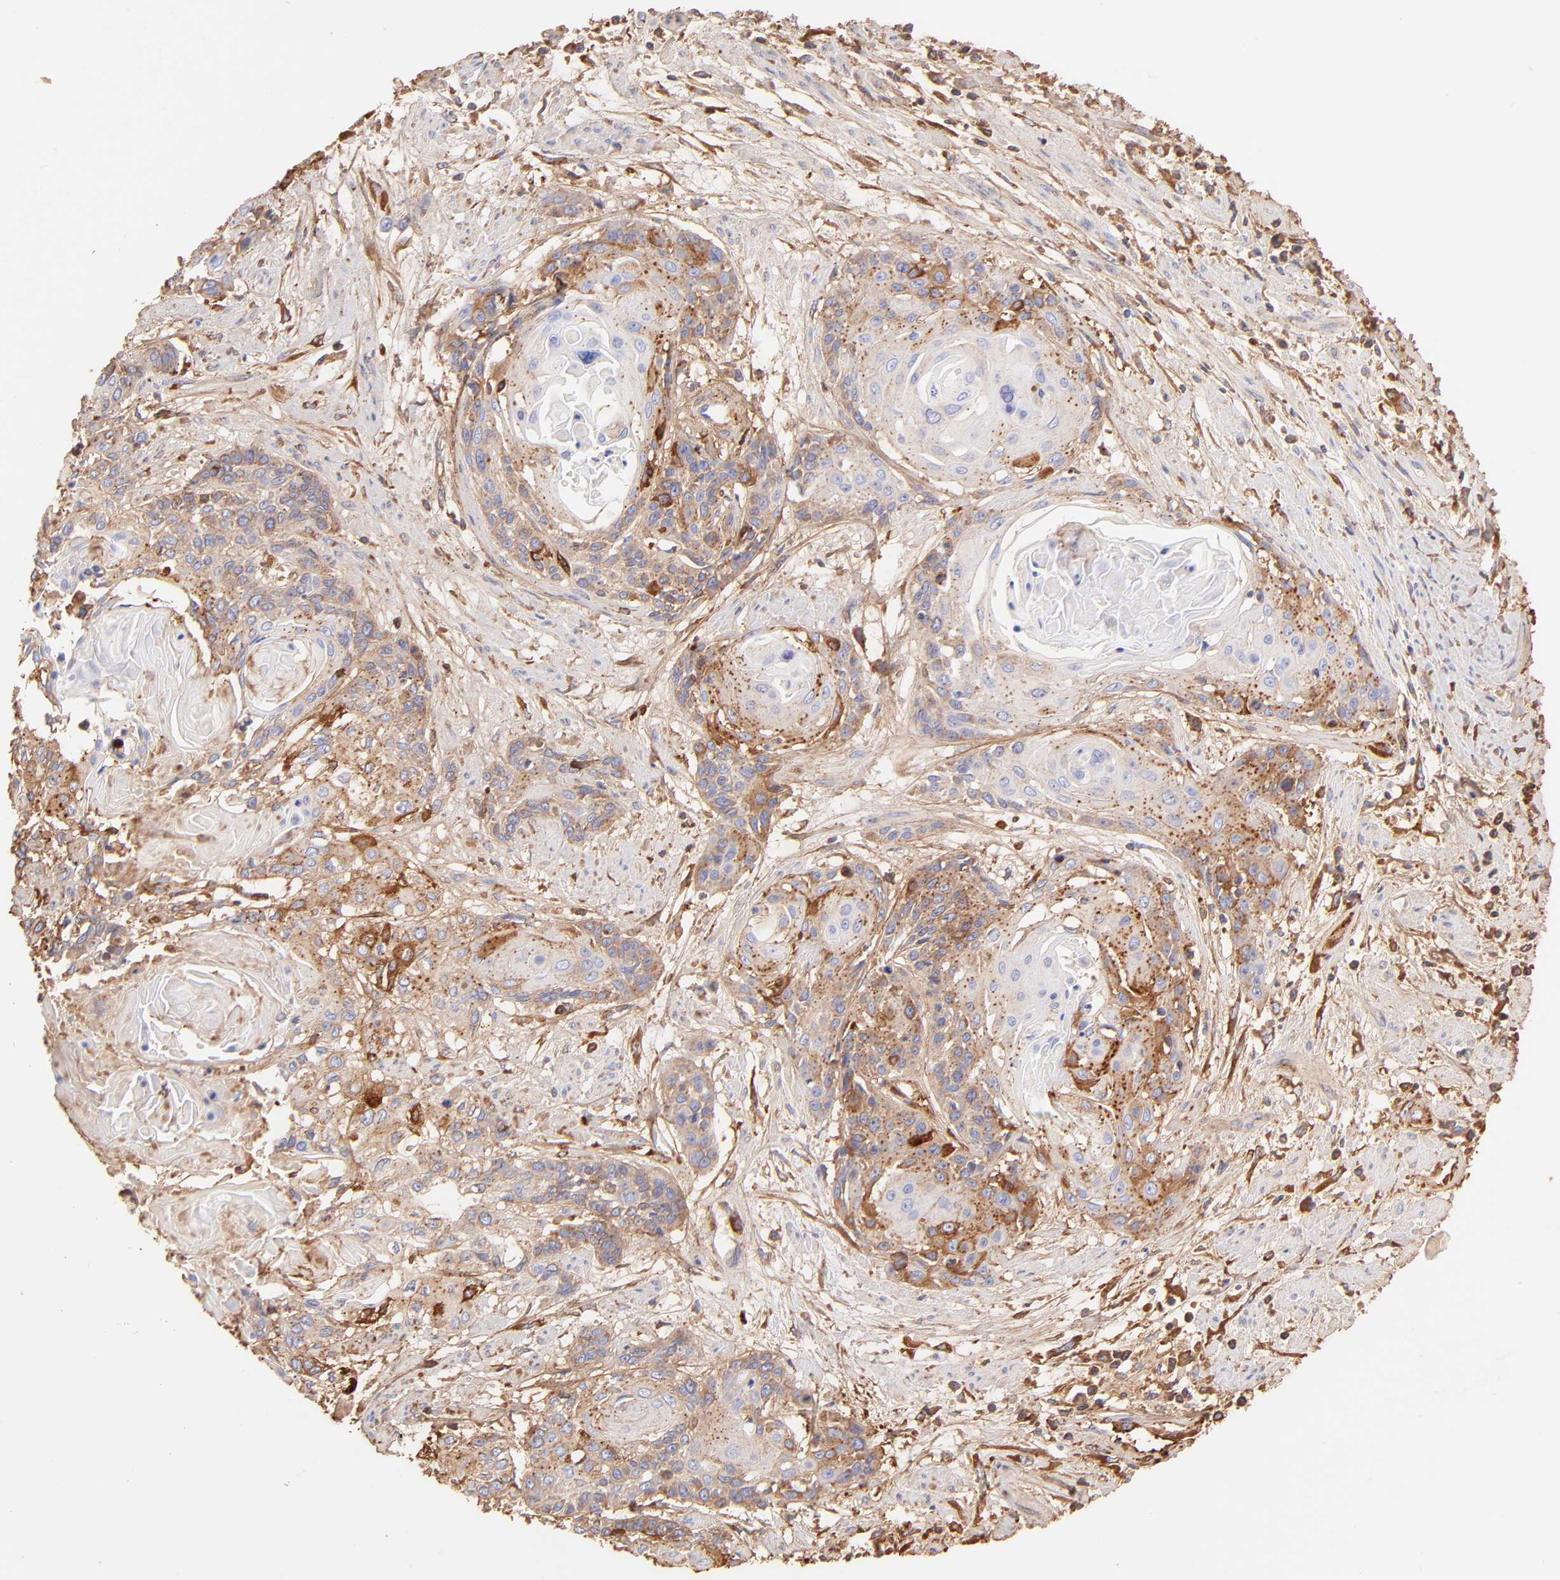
{"staining": {"intensity": "moderate", "quantity": ">75%", "location": "cytoplasmic/membranous"}, "tissue": "cervical cancer", "cell_type": "Tumor cells", "image_type": "cancer", "snomed": [{"axis": "morphology", "description": "Squamous cell carcinoma, NOS"}, {"axis": "topography", "description": "Cervix"}], "caption": "A brown stain highlights moderate cytoplasmic/membranous expression of a protein in cervical squamous cell carcinoma tumor cells. Immunohistochemistry stains the protein of interest in brown and the nuclei are stained blue.", "gene": "BGN", "patient": {"sex": "female", "age": 57}}